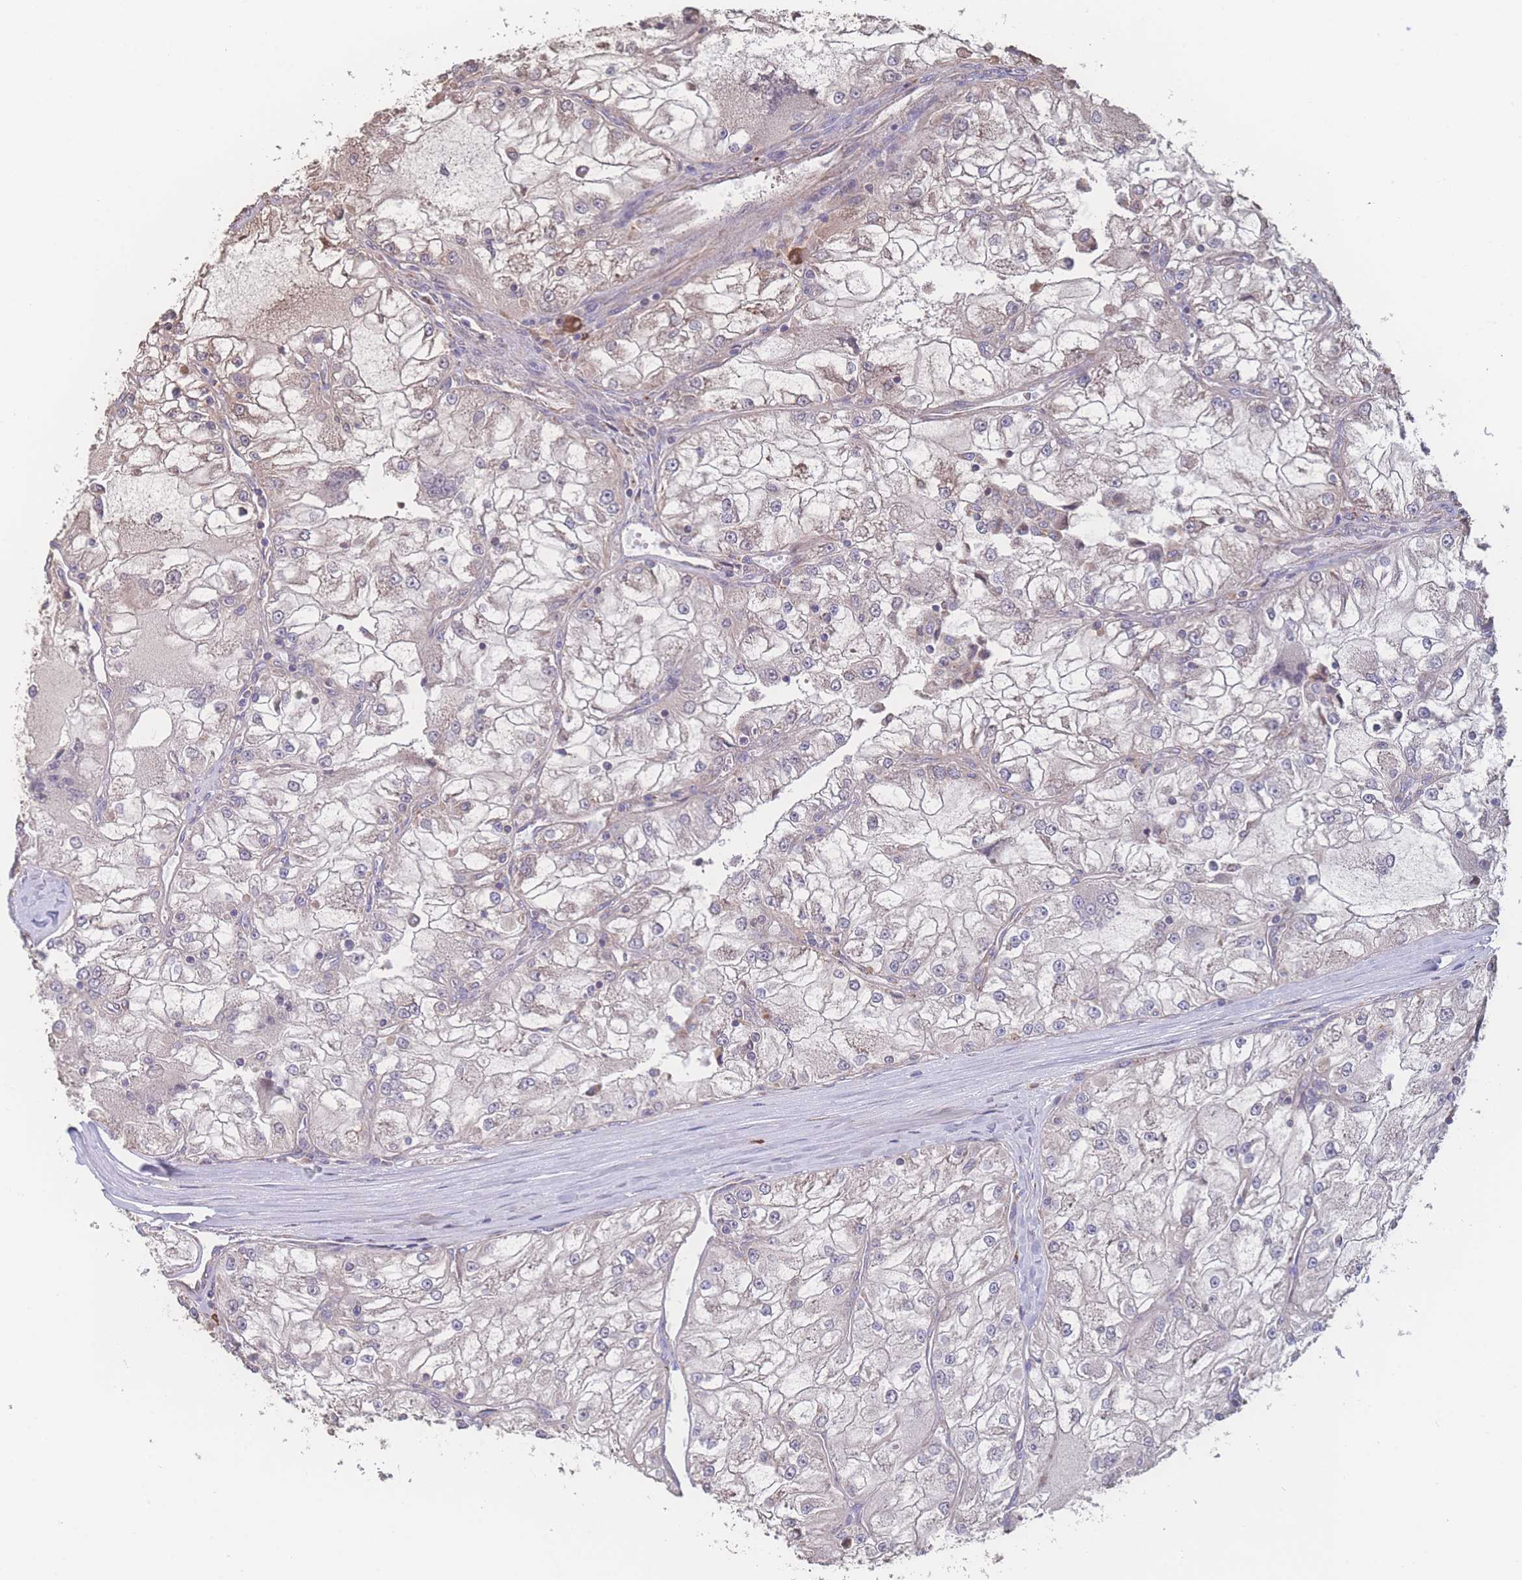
{"staining": {"intensity": "negative", "quantity": "none", "location": "none"}, "tissue": "renal cancer", "cell_type": "Tumor cells", "image_type": "cancer", "snomed": [{"axis": "morphology", "description": "Adenocarcinoma, NOS"}, {"axis": "topography", "description": "Kidney"}], "caption": "Tumor cells are negative for protein expression in human renal cancer (adenocarcinoma).", "gene": "SGSM3", "patient": {"sex": "female", "age": 72}}